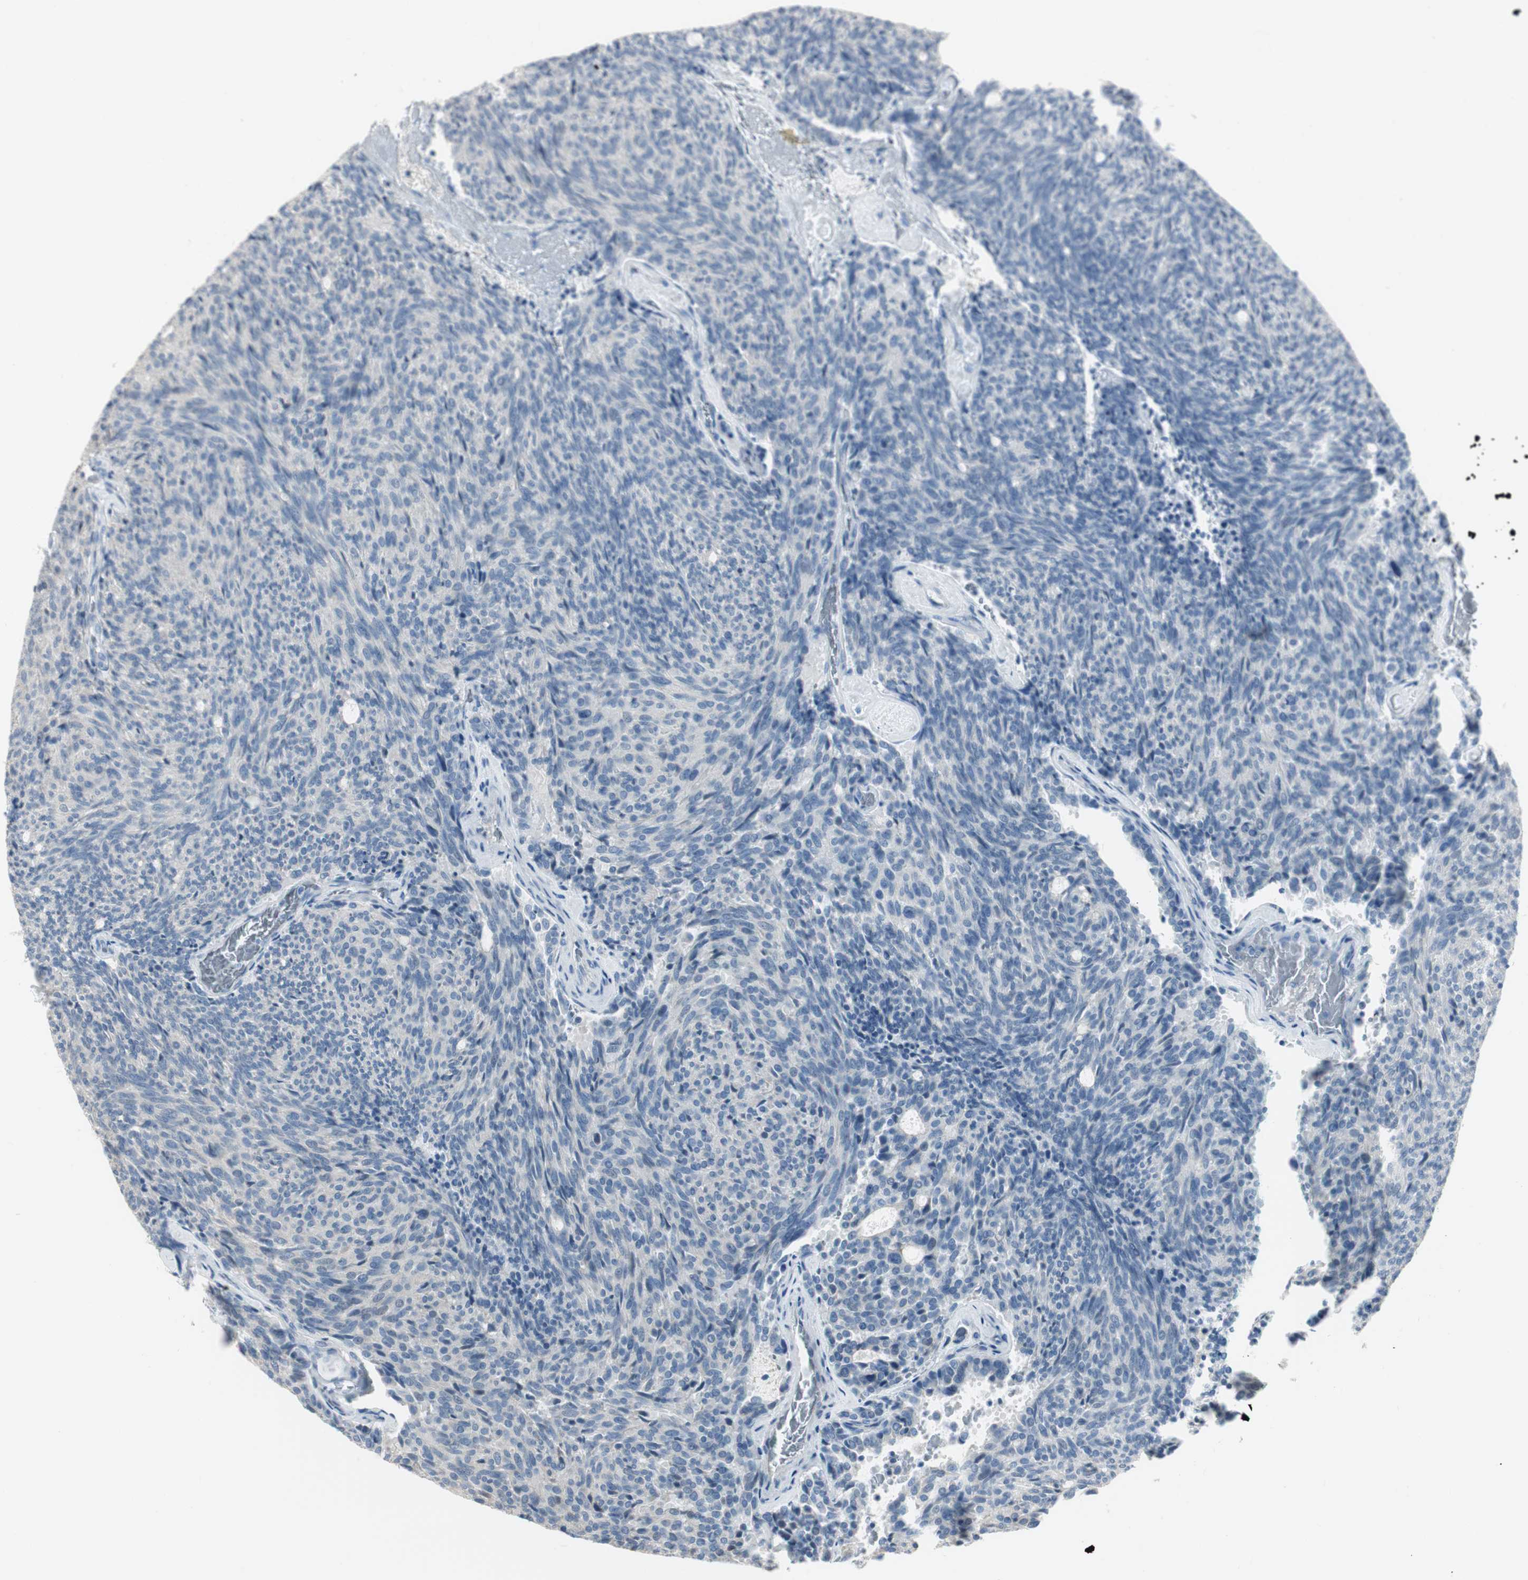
{"staining": {"intensity": "negative", "quantity": "none", "location": "none"}, "tissue": "carcinoid", "cell_type": "Tumor cells", "image_type": "cancer", "snomed": [{"axis": "morphology", "description": "Carcinoid, malignant, NOS"}, {"axis": "topography", "description": "Pancreas"}], "caption": "Tumor cells are negative for brown protein staining in malignant carcinoid.", "gene": "SPINK4", "patient": {"sex": "female", "age": 54}}